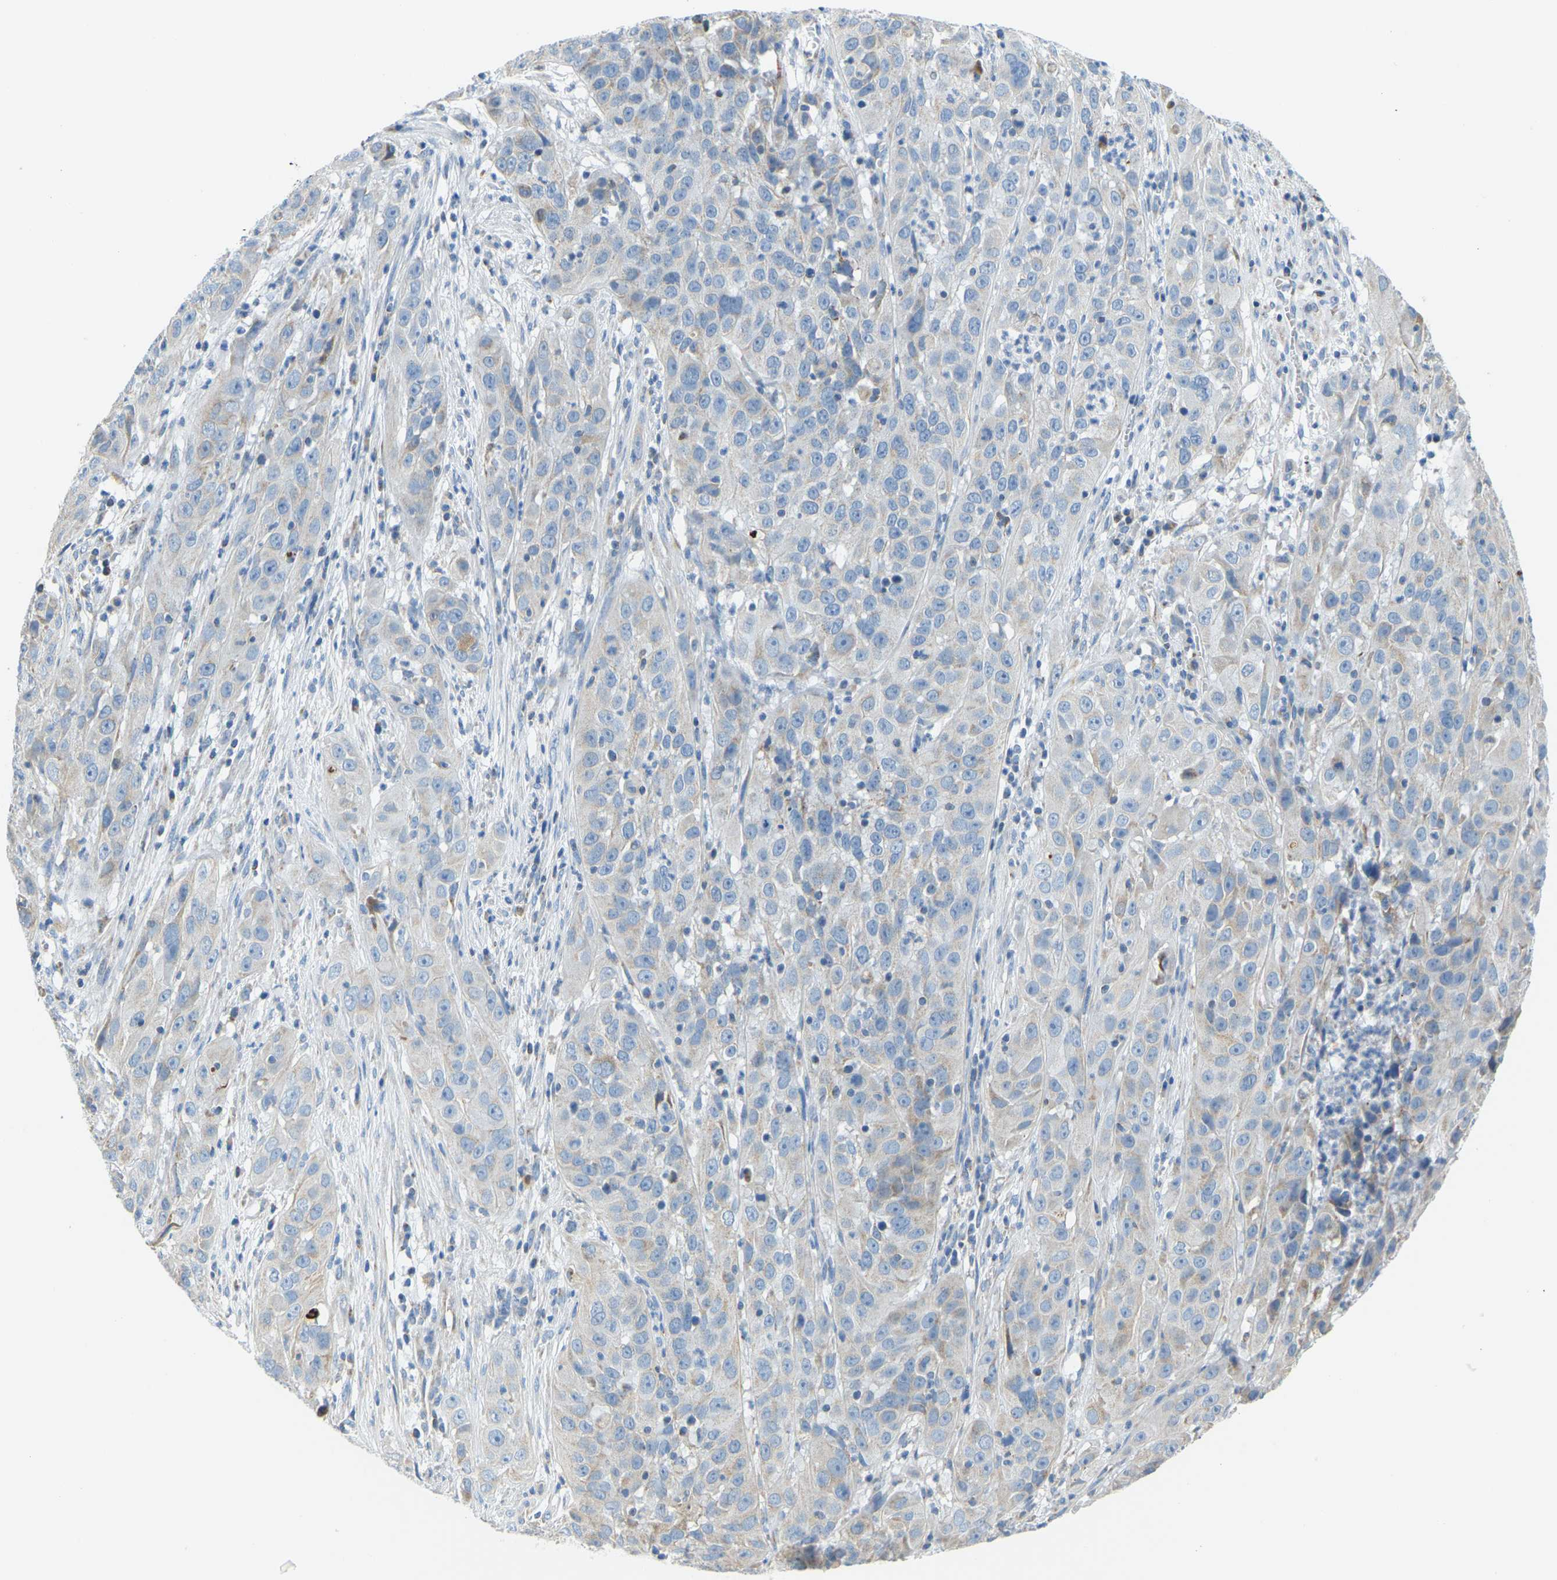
{"staining": {"intensity": "negative", "quantity": "none", "location": "none"}, "tissue": "cervical cancer", "cell_type": "Tumor cells", "image_type": "cancer", "snomed": [{"axis": "morphology", "description": "Squamous cell carcinoma, NOS"}, {"axis": "topography", "description": "Cervix"}], "caption": "An immunohistochemistry micrograph of cervical cancer (squamous cell carcinoma) is shown. There is no staining in tumor cells of cervical cancer (squamous cell carcinoma).", "gene": "GDA", "patient": {"sex": "female", "age": 32}}